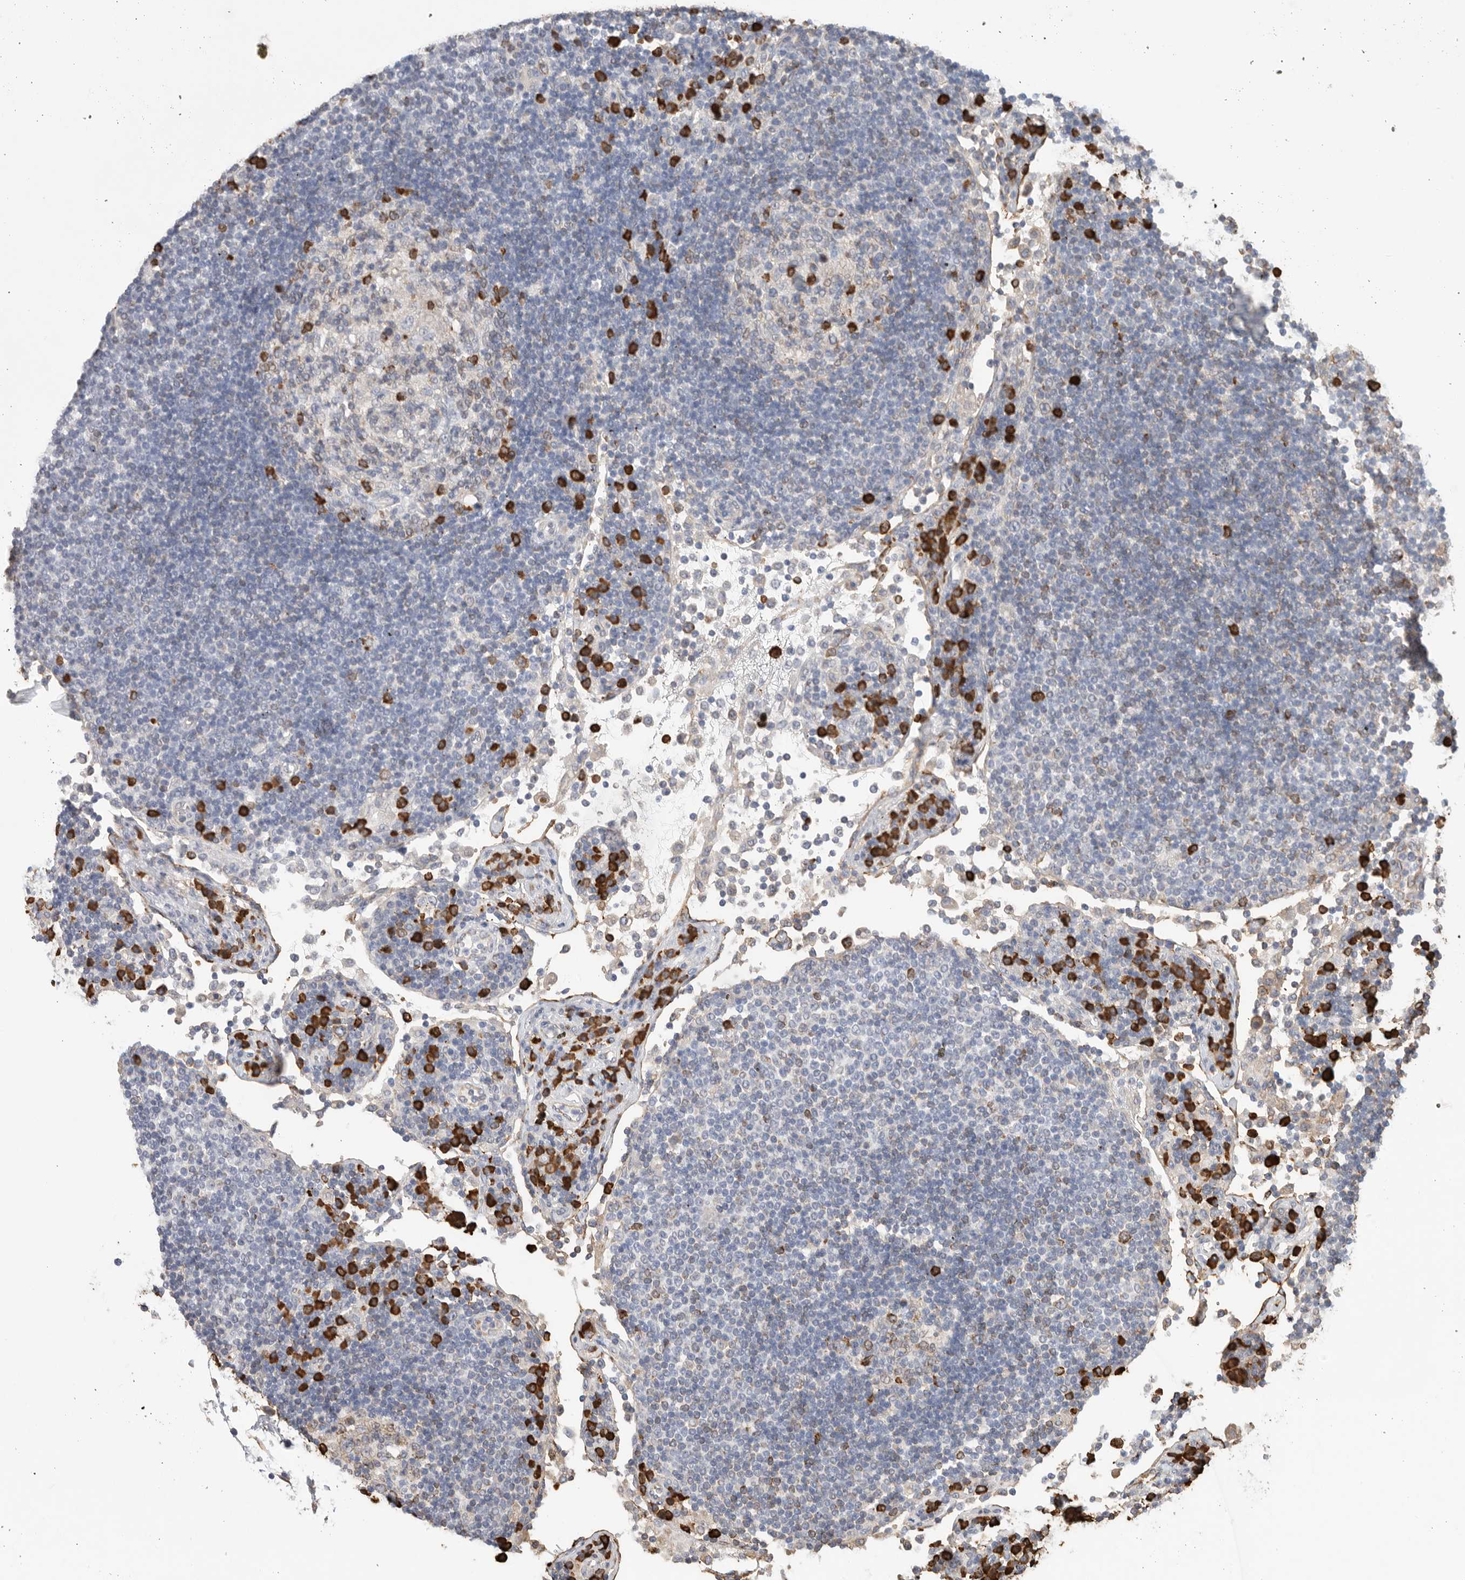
{"staining": {"intensity": "strong", "quantity": "<25%", "location": "cytoplasmic/membranous"}, "tissue": "lymph node", "cell_type": "Germinal center cells", "image_type": "normal", "snomed": [{"axis": "morphology", "description": "Normal tissue, NOS"}, {"axis": "topography", "description": "Lymph node"}], "caption": "This histopathology image displays IHC staining of unremarkable human lymph node, with medium strong cytoplasmic/membranous staining in about <25% of germinal center cells.", "gene": "BLOC1S5", "patient": {"sex": "female", "age": 53}}